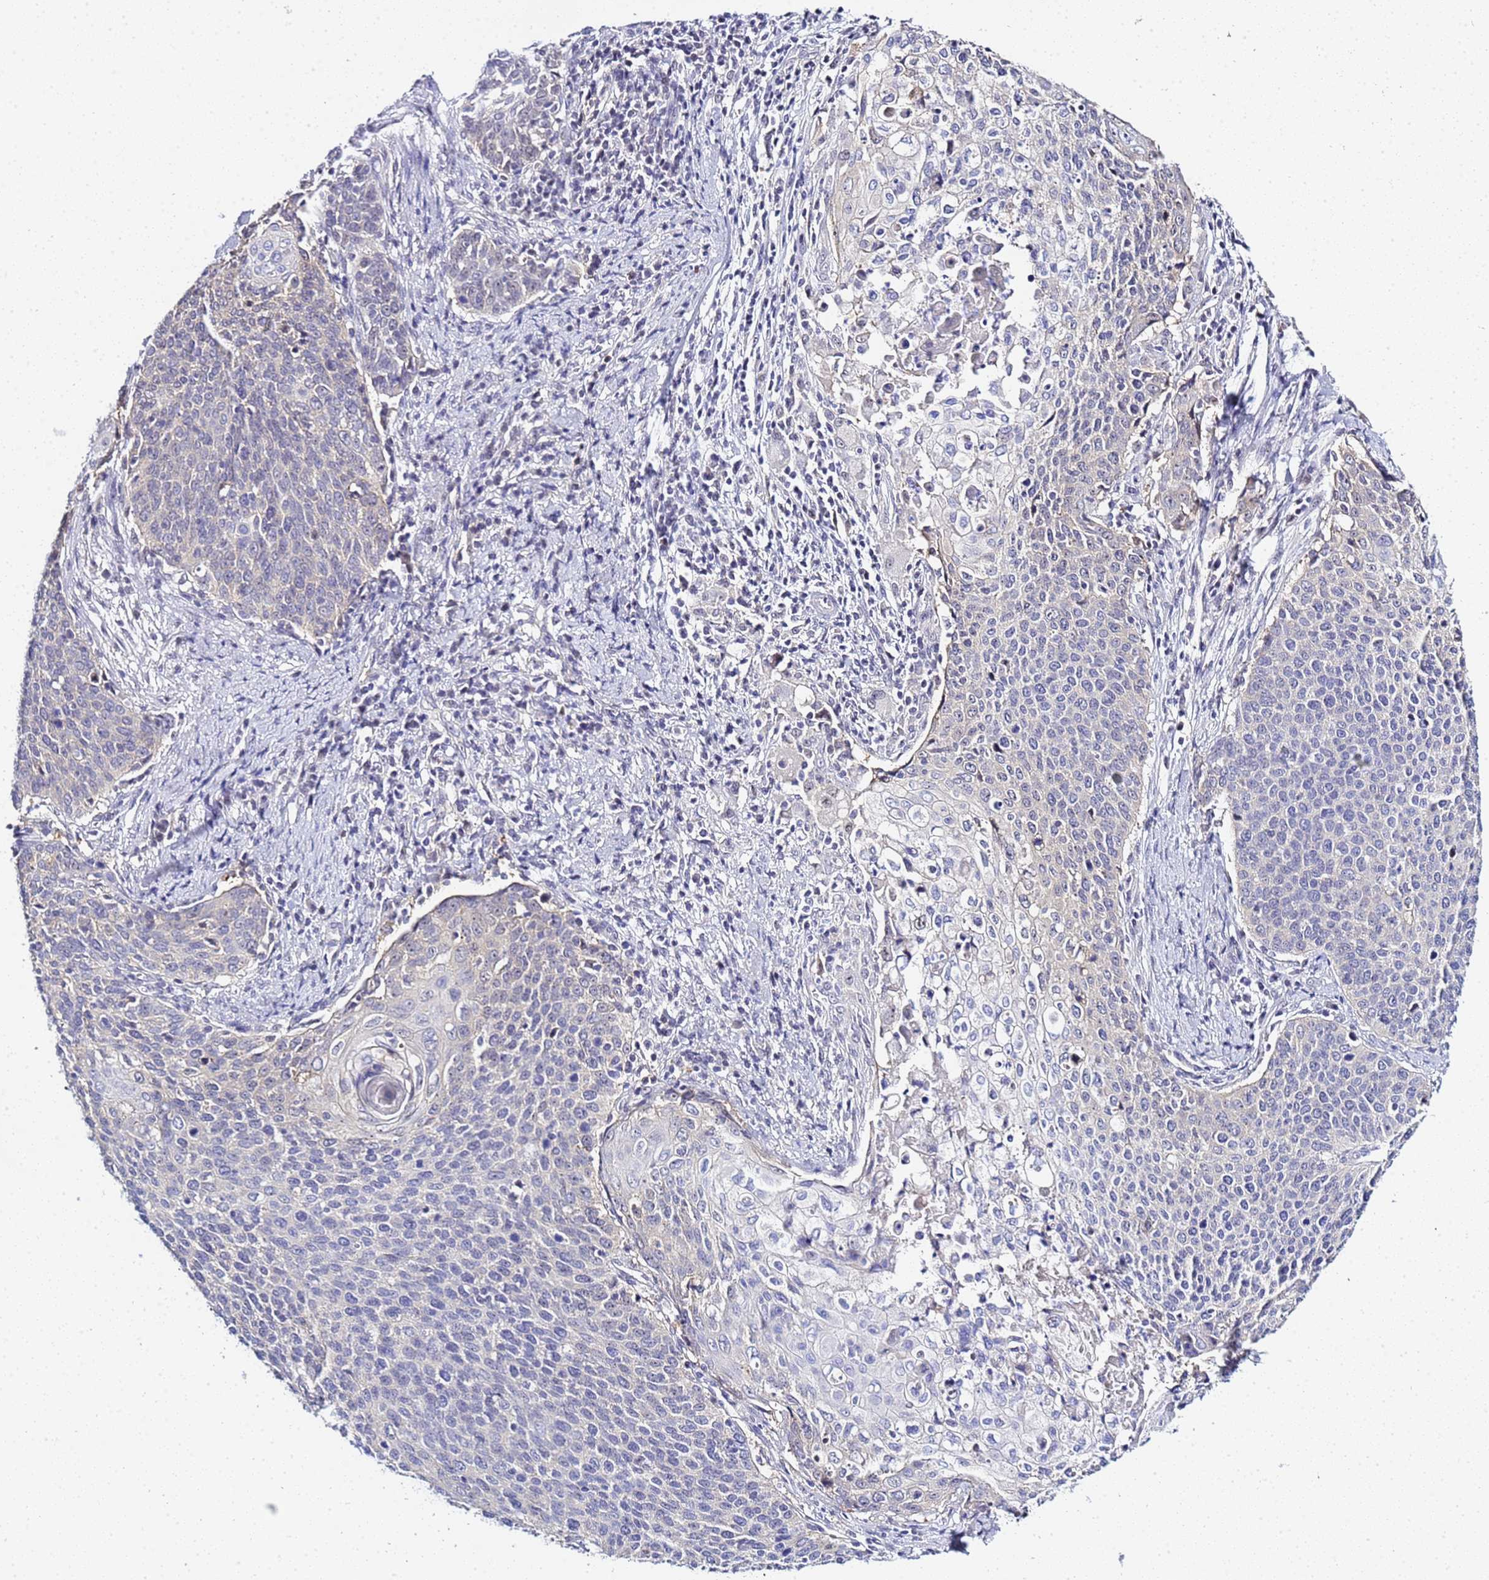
{"staining": {"intensity": "negative", "quantity": "none", "location": "none"}, "tissue": "cervical cancer", "cell_type": "Tumor cells", "image_type": "cancer", "snomed": [{"axis": "morphology", "description": "Squamous cell carcinoma, NOS"}, {"axis": "topography", "description": "Cervix"}], "caption": "The image demonstrates no significant staining in tumor cells of cervical cancer (squamous cell carcinoma).", "gene": "ACTL6B", "patient": {"sex": "female", "age": 39}}